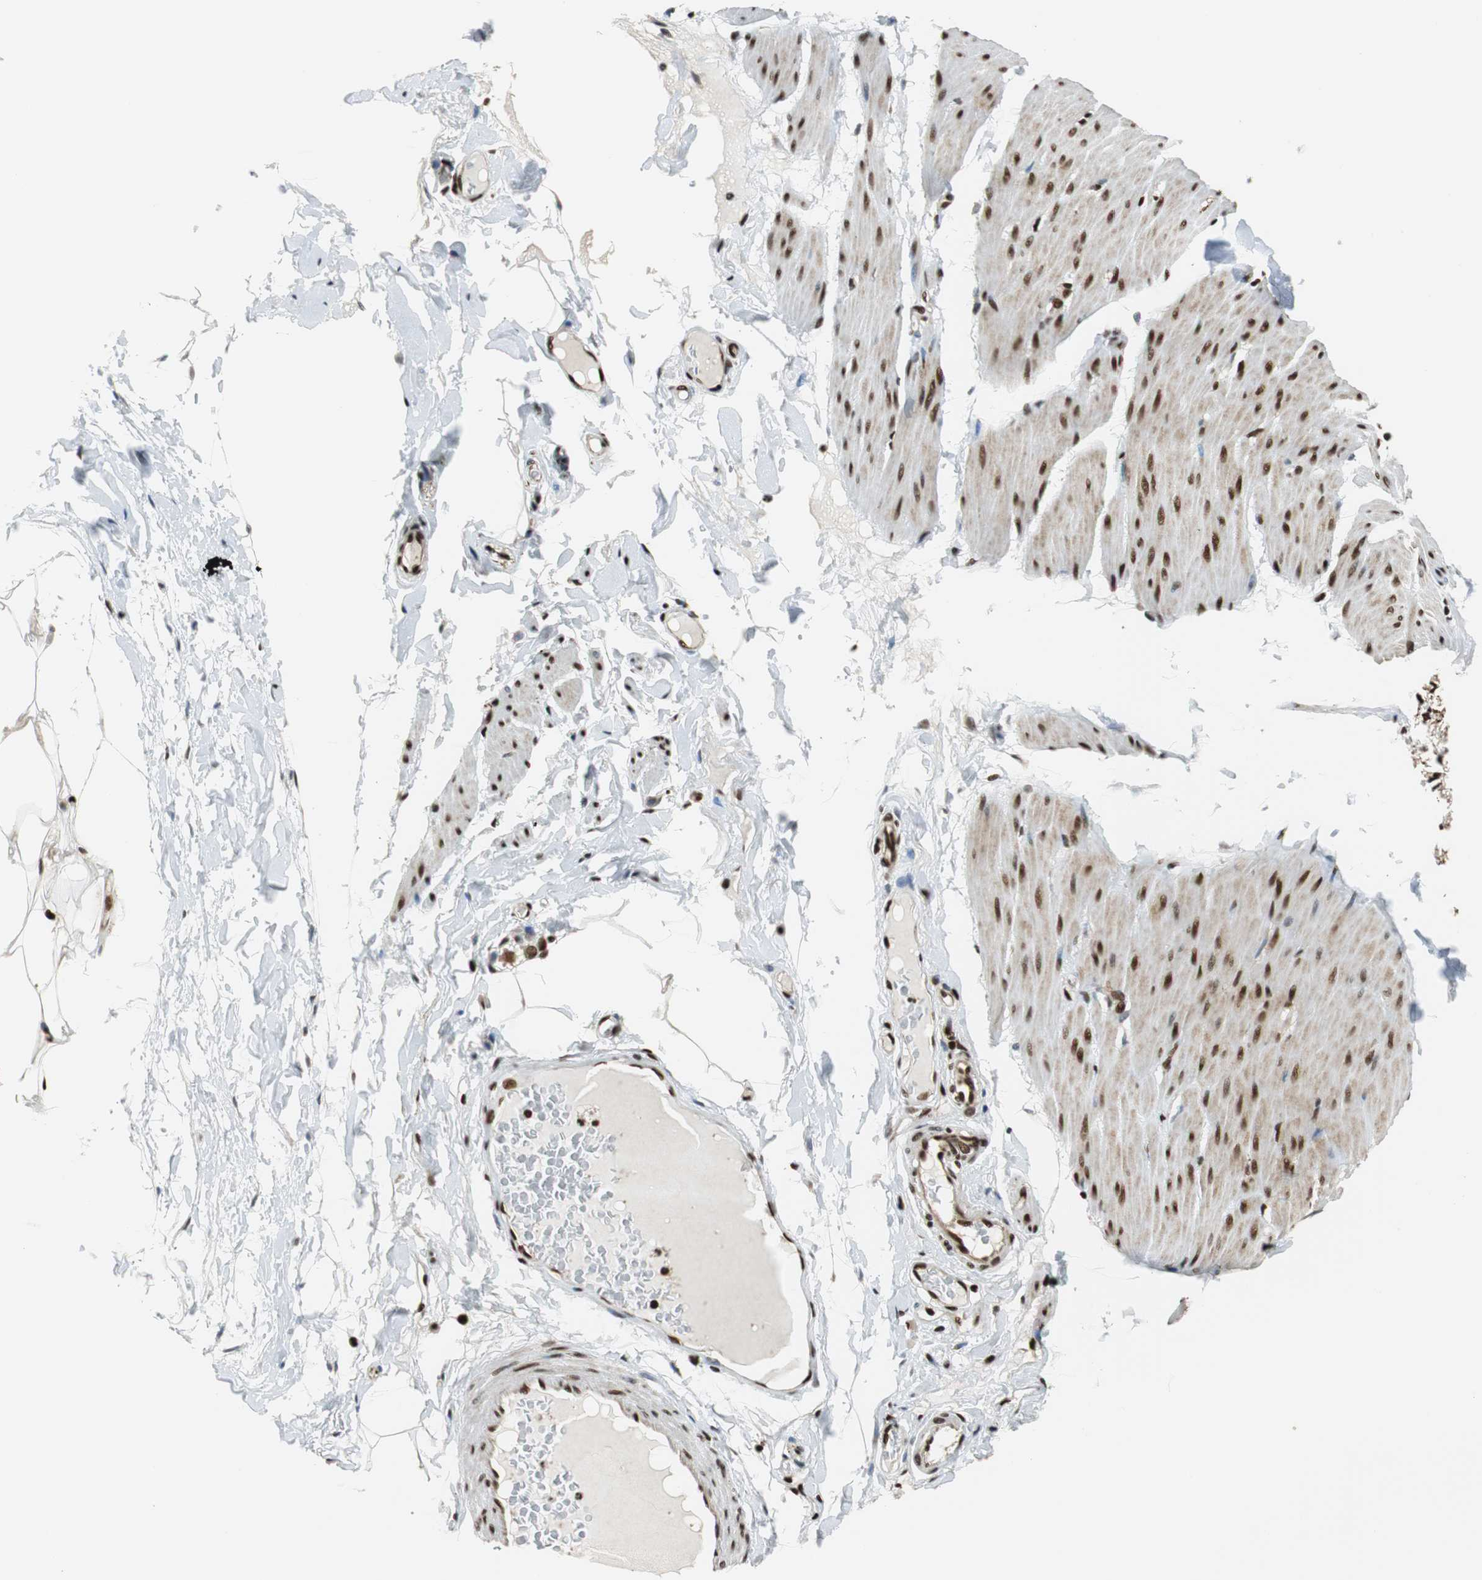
{"staining": {"intensity": "moderate", "quantity": "25%-75%", "location": "nuclear"}, "tissue": "smooth muscle", "cell_type": "Smooth muscle cells", "image_type": "normal", "snomed": [{"axis": "morphology", "description": "Normal tissue, NOS"}, {"axis": "topography", "description": "Smooth muscle"}, {"axis": "topography", "description": "Colon"}], "caption": "Approximately 25%-75% of smooth muscle cells in normal smooth muscle reveal moderate nuclear protein staining as visualized by brown immunohistochemical staining.", "gene": "HDAC1", "patient": {"sex": "male", "age": 67}}